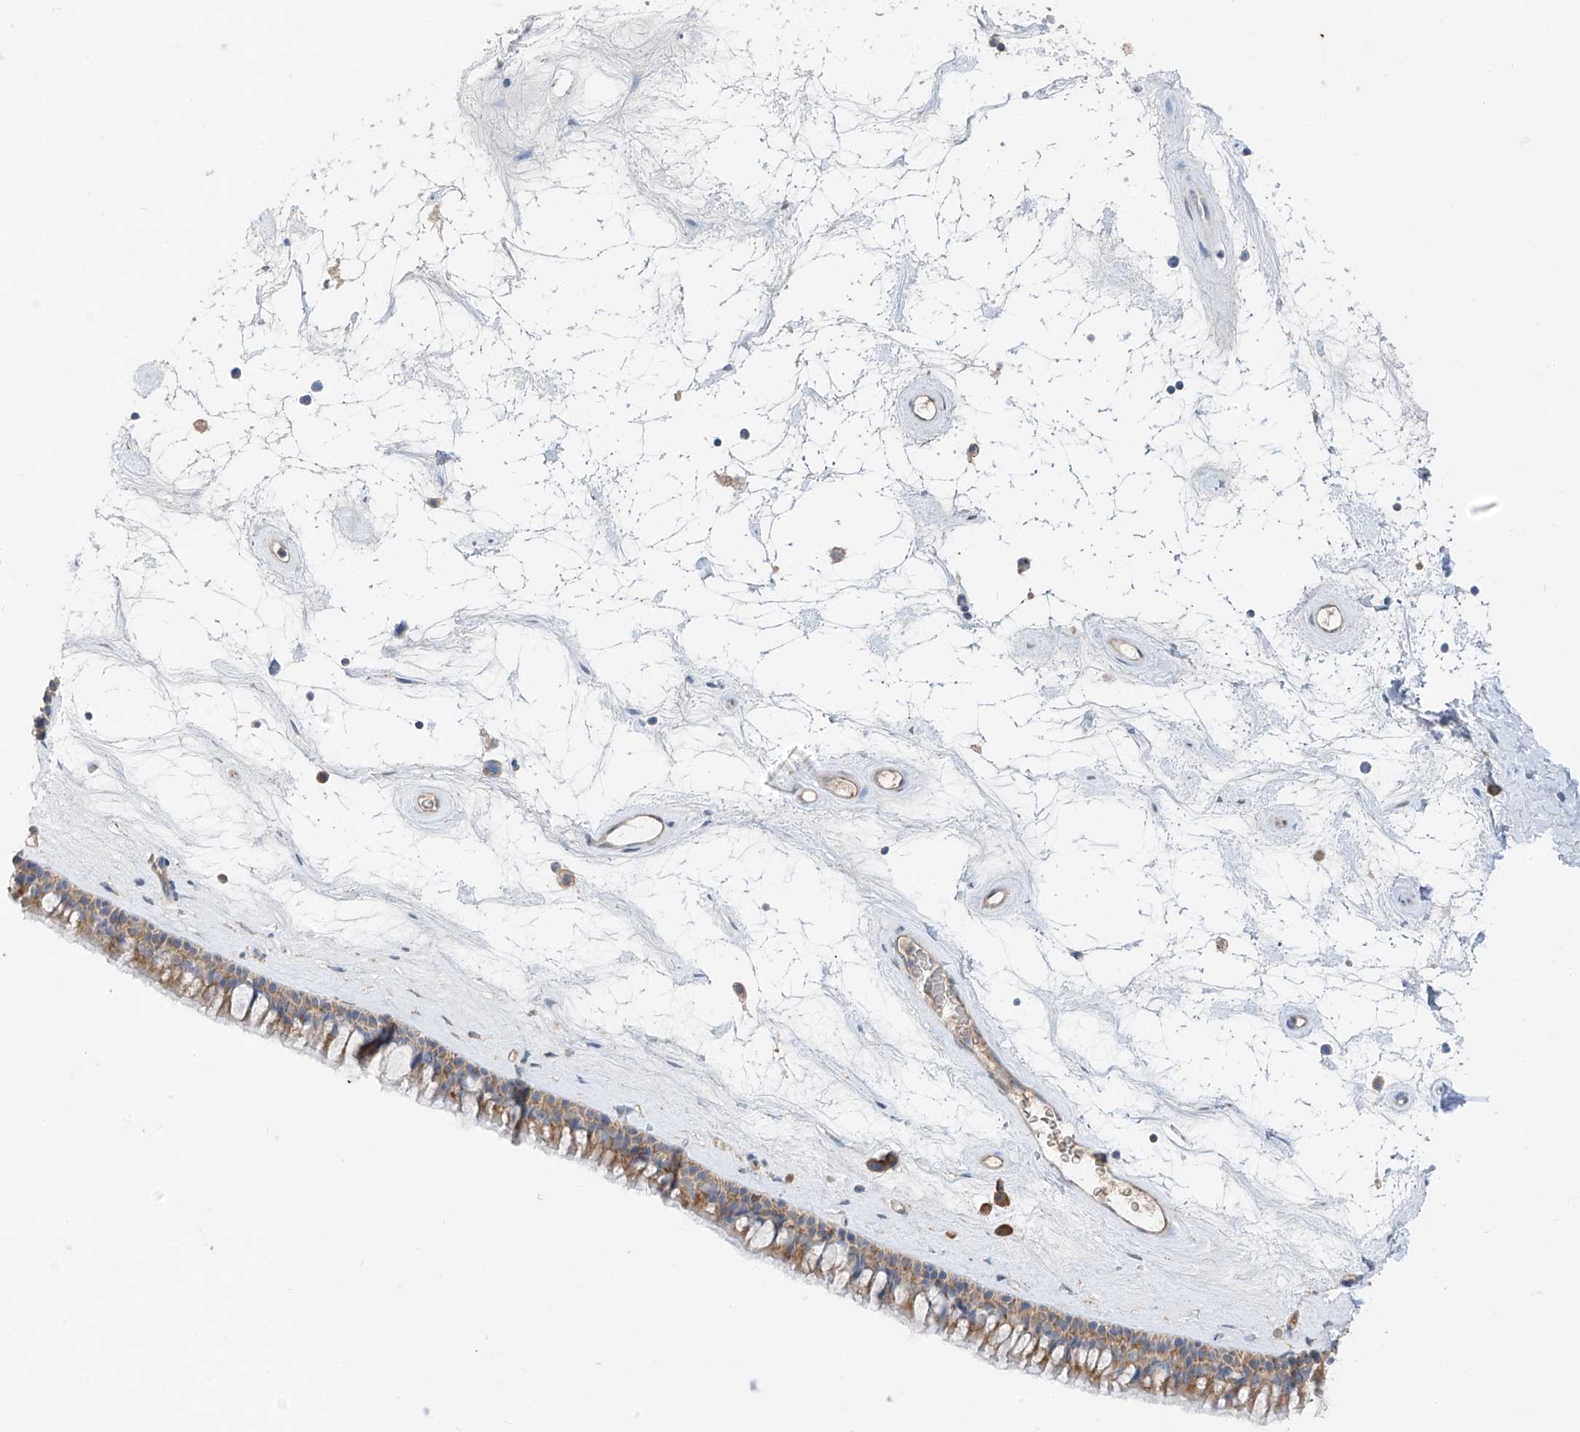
{"staining": {"intensity": "moderate", "quantity": "25%-75%", "location": "cytoplasmic/membranous,nuclear"}, "tissue": "nasopharynx", "cell_type": "Respiratory epithelial cells", "image_type": "normal", "snomed": [{"axis": "morphology", "description": "Normal tissue, NOS"}, {"axis": "topography", "description": "Nasopharynx"}], "caption": "DAB immunohistochemical staining of unremarkable nasopharynx demonstrates moderate cytoplasmic/membranous,nuclear protein expression in about 25%-75% of respiratory epithelial cells. (DAB IHC with brightfield microscopy, high magnification).", "gene": "RPL4", "patient": {"sex": "male", "age": 64}}